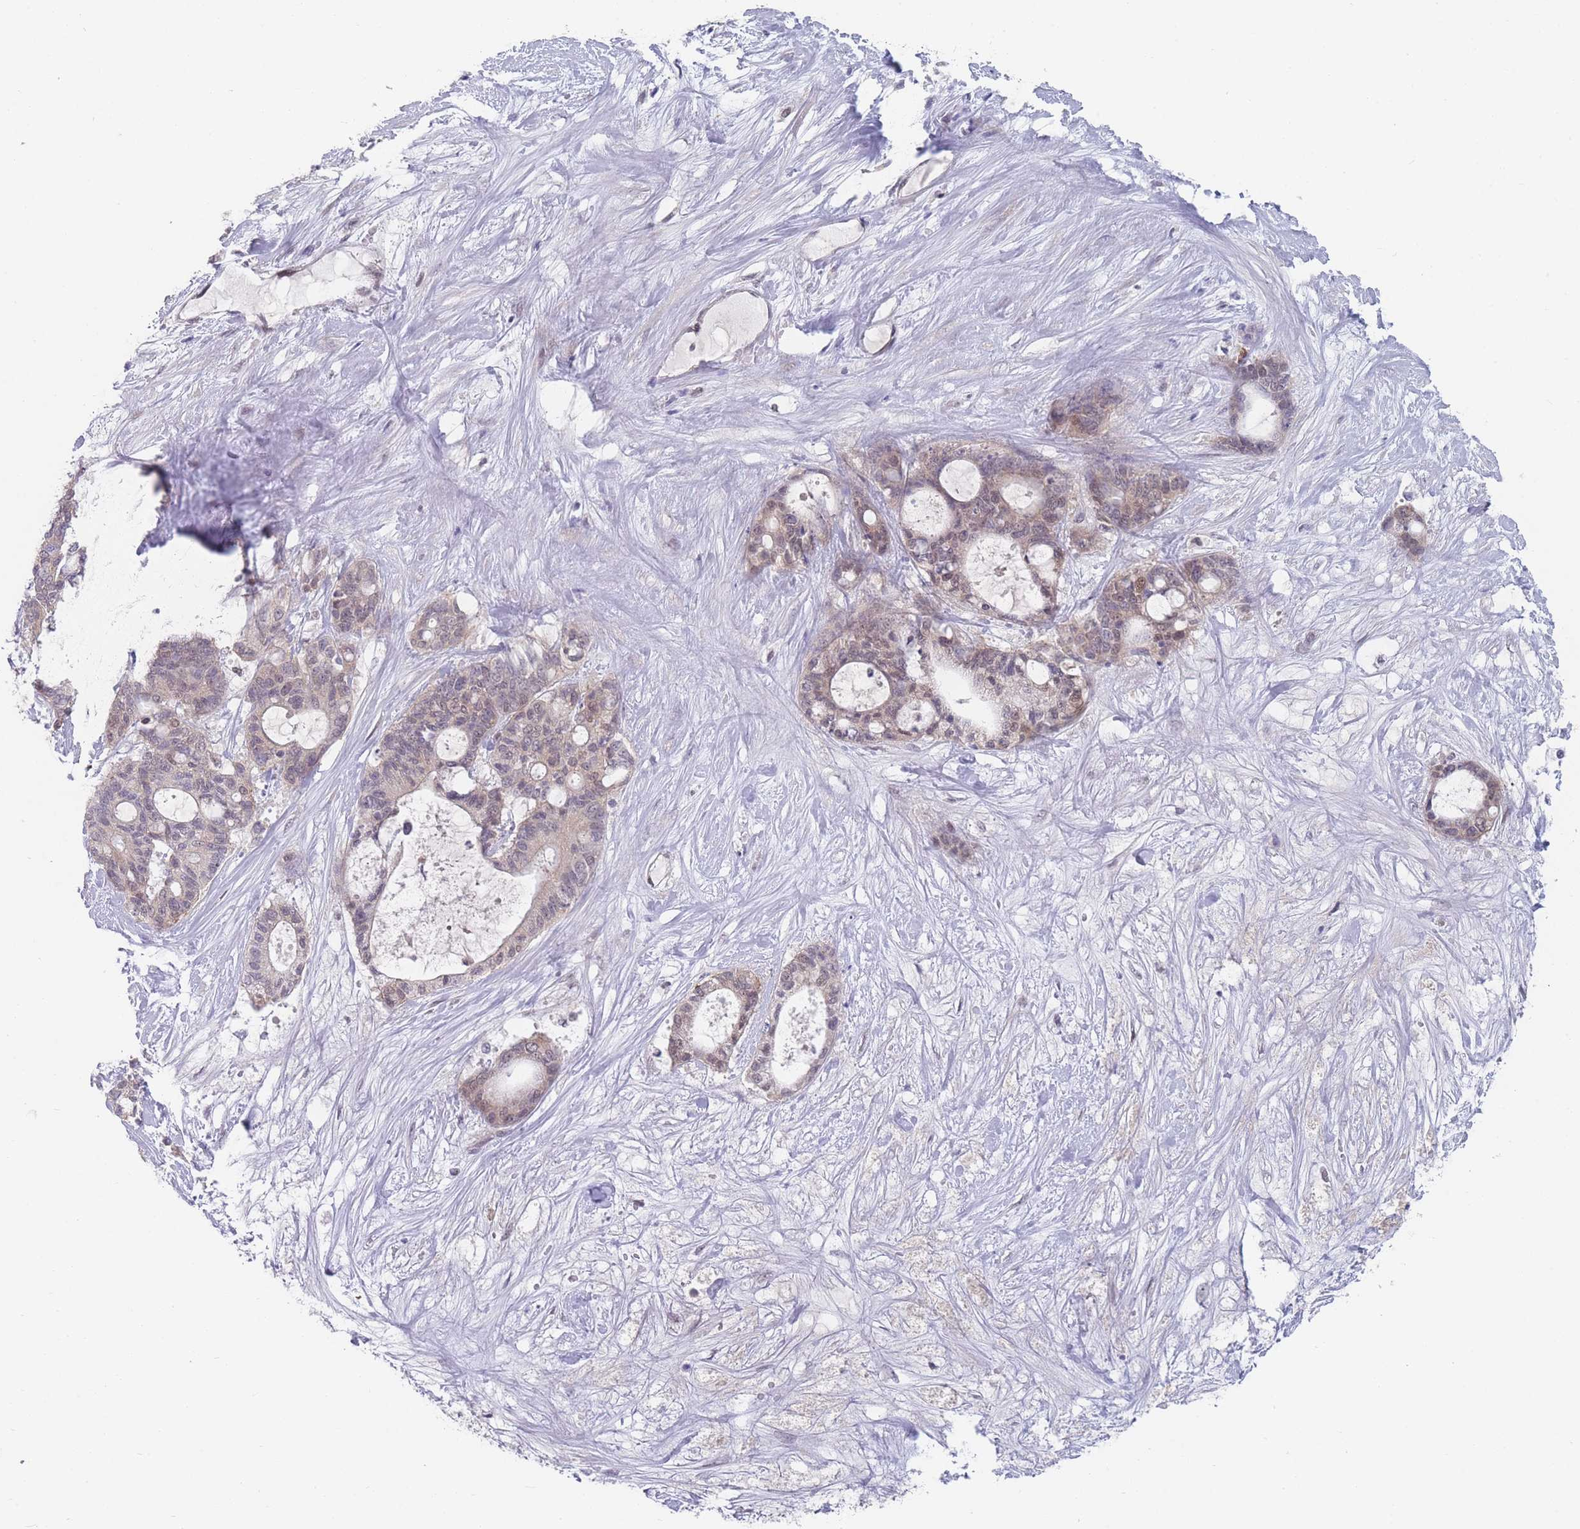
{"staining": {"intensity": "weak", "quantity": "<25%", "location": "nuclear"}, "tissue": "liver cancer", "cell_type": "Tumor cells", "image_type": "cancer", "snomed": [{"axis": "morphology", "description": "Normal tissue, NOS"}, {"axis": "morphology", "description": "Cholangiocarcinoma"}, {"axis": "topography", "description": "Liver"}, {"axis": "topography", "description": "Peripheral nerve tissue"}], "caption": "Immunohistochemistry (IHC) of liver cholangiocarcinoma reveals no staining in tumor cells.", "gene": "ANKRD10", "patient": {"sex": "female", "age": 73}}